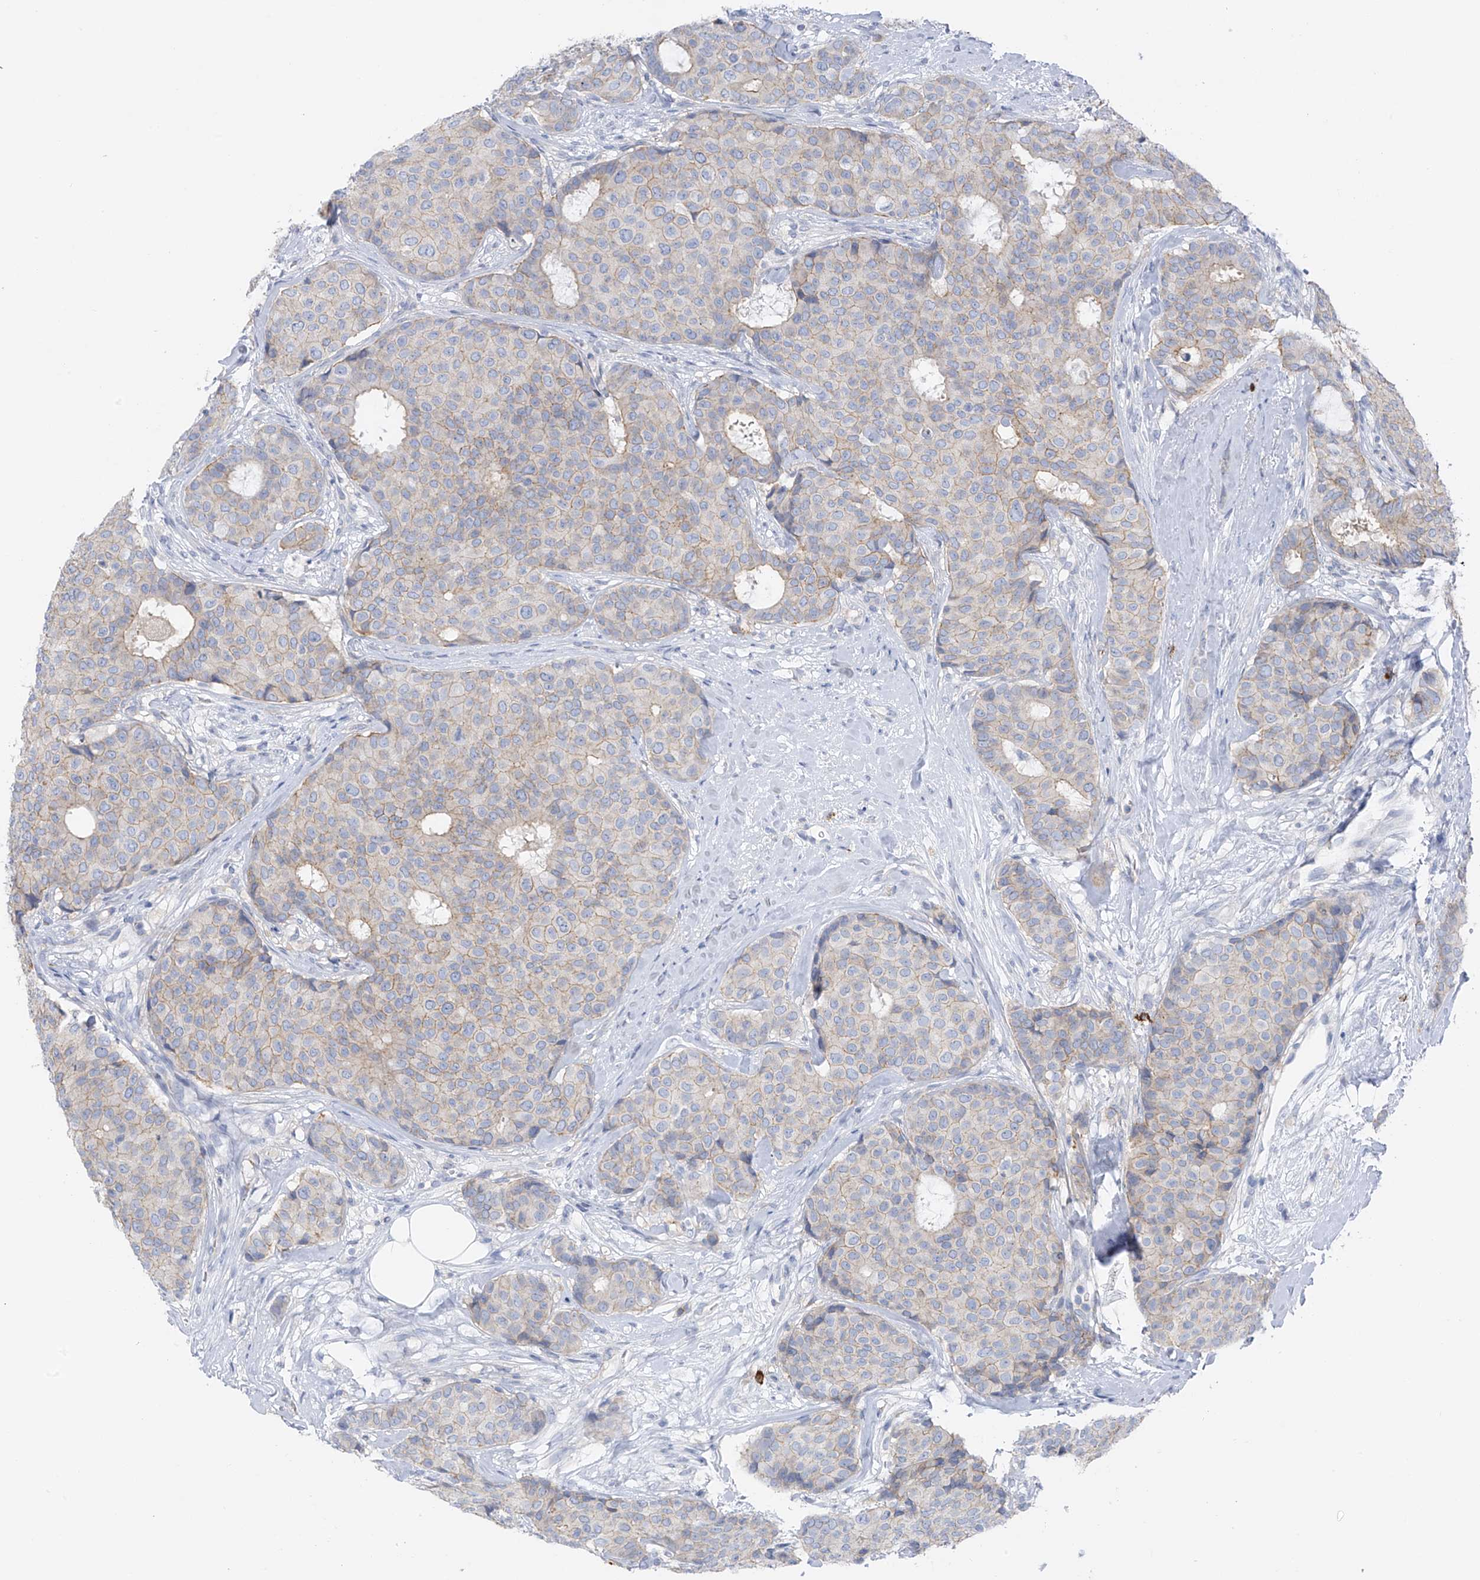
{"staining": {"intensity": "weak", "quantity": "<25%", "location": "cytoplasmic/membranous"}, "tissue": "breast cancer", "cell_type": "Tumor cells", "image_type": "cancer", "snomed": [{"axis": "morphology", "description": "Duct carcinoma"}, {"axis": "topography", "description": "Breast"}], "caption": "A histopathology image of human infiltrating ductal carcinoma (breast) is negative for staining in tumor cells.", "gene": "POMGNT2", "patient": {"sex": "female", "age": 75}}